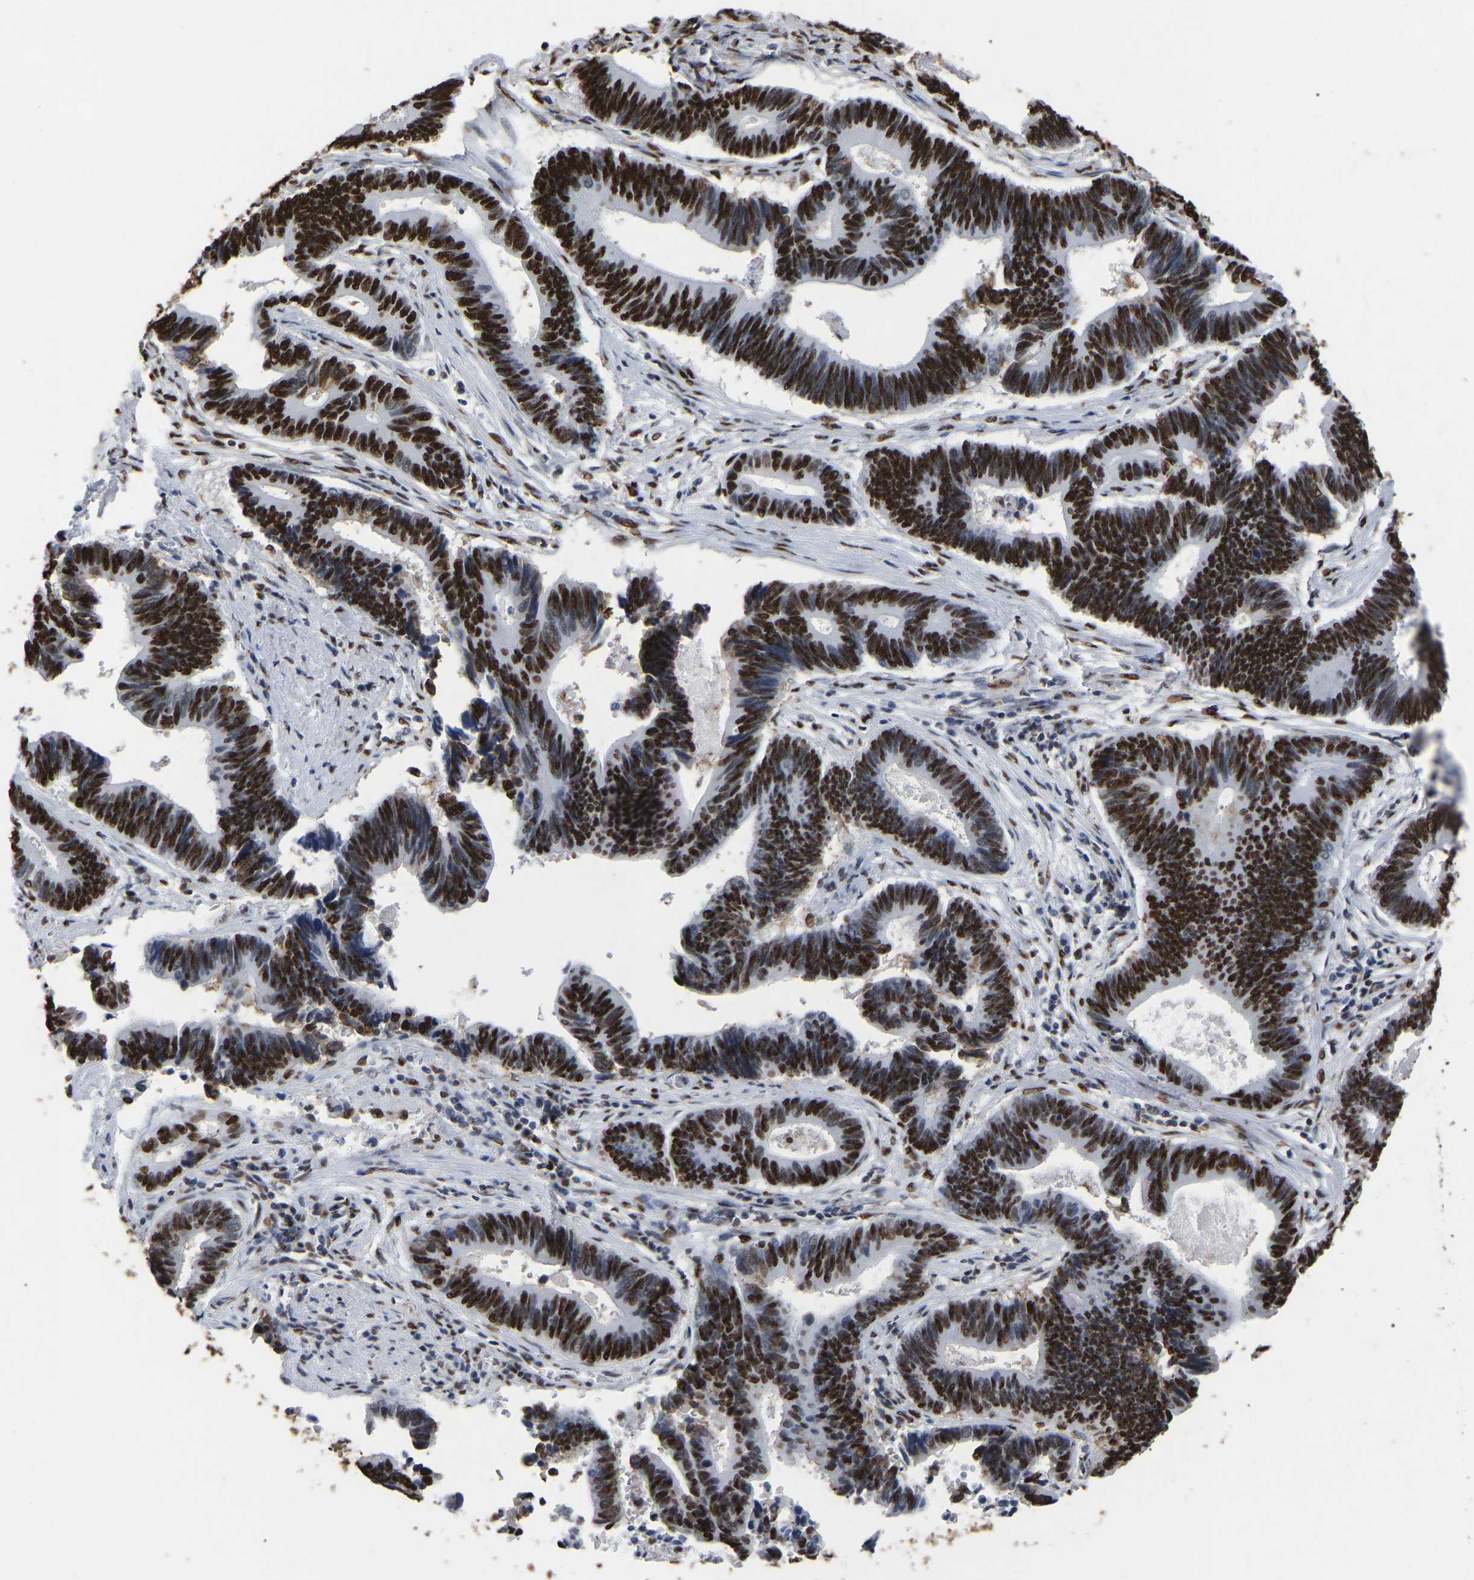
{"staining": {"intensity": "strong", "quantity": ">75%", "location": "nuclear"}, "tissue": "pancreatic cancer", "cell_type": "Tumor cells", "image_type": "cancer", "snomed": [{"axis": "morphology", "description": "Adenocarcinoma, NOS"}, {"axis": "topography", "description": "Pancreas"}], "caption": "This micrograph shows IHC staining of pancreatic cancer (adenocarcinoma), with high strong nuclear expression in about >75% of tumor cells.", "gene": "RBL2", "patient": {"sex": "female", "age": 70}}